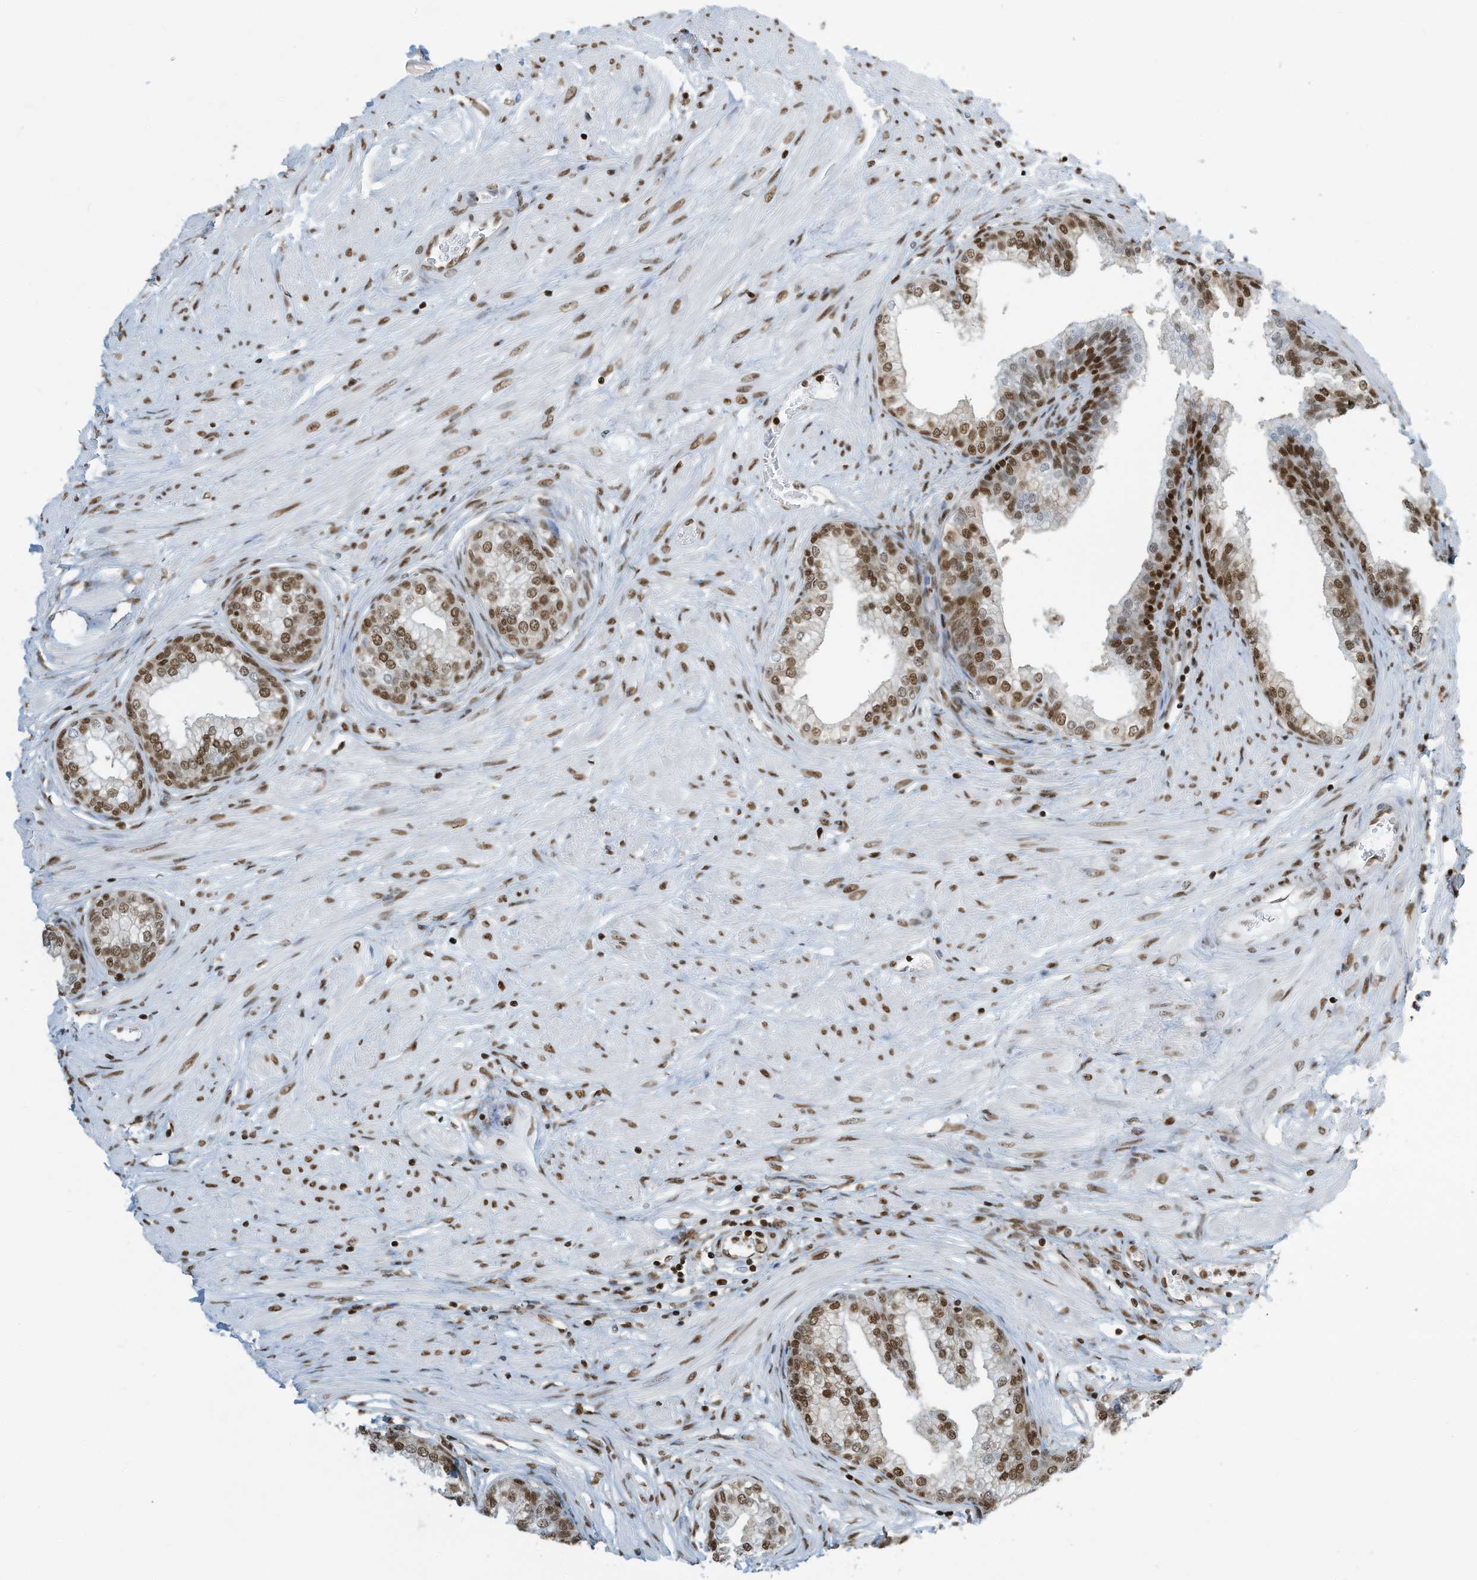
{"staining": {"intensity": "strong", "quantity": ">75%", "location": "nuclear"}, "tissue": "prostate", "cell_type": "Glandular cells", "image_type": "normal", "snomed": [{"axis": "morphology", "description": "Normal tissue, NOS"}, {"axis": "morphology", "description": "Urothelial carcinoma, Low grade"}, {"axis": "topography", "description": "Urinary bladder"}, {"axis": "topography", "description": "Prostate"}], "caption": "Immunohistochemical staining of benign human prostate reveals strong nuclear protein expression in approximately >75% of glandular cells.", "gene": "ENSG00000257390", "patient": {"sex": "male", "age": 60}}